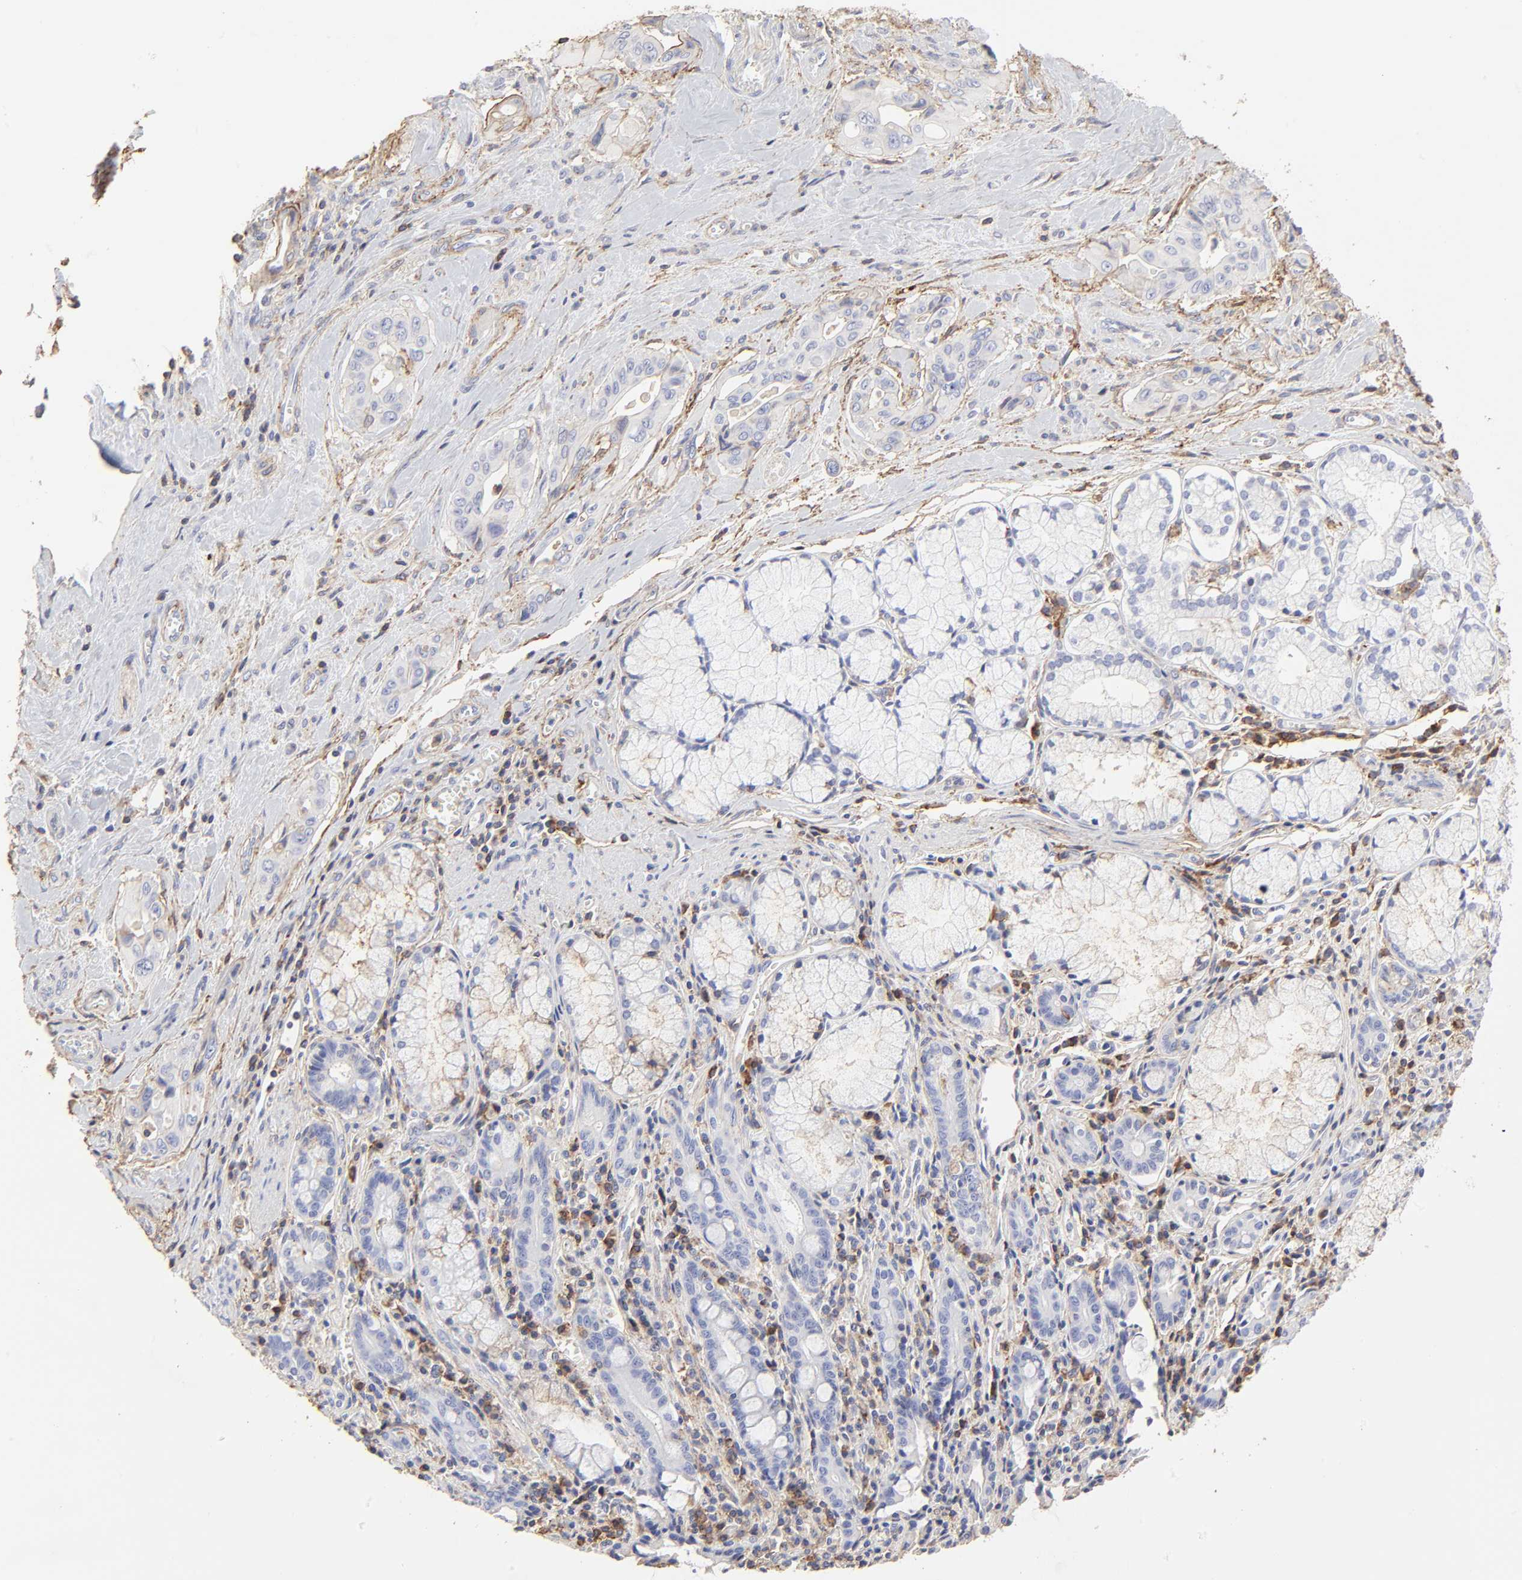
{"staining": {"intensity": "negative", "quantity": "none", "location": "none"}, "tissue": "pancreatic cancer", "cell_type": "Tumor cells", "image_type": "cancer", "snomed": [{"axis": "morphology", "description": "Adenocarcinoma, NOS"}, {"axis": "topography", "description": "Pancreas"}], "caption": "The micrograph demonstrates no staining of tumor cells in pancreatic adenocarcinoma. (DAB (3,3'-diaminobenzidine) IHC, high magnification).", "gene": "ANXA6", "patient": {"sex": "male", "age": 77}}